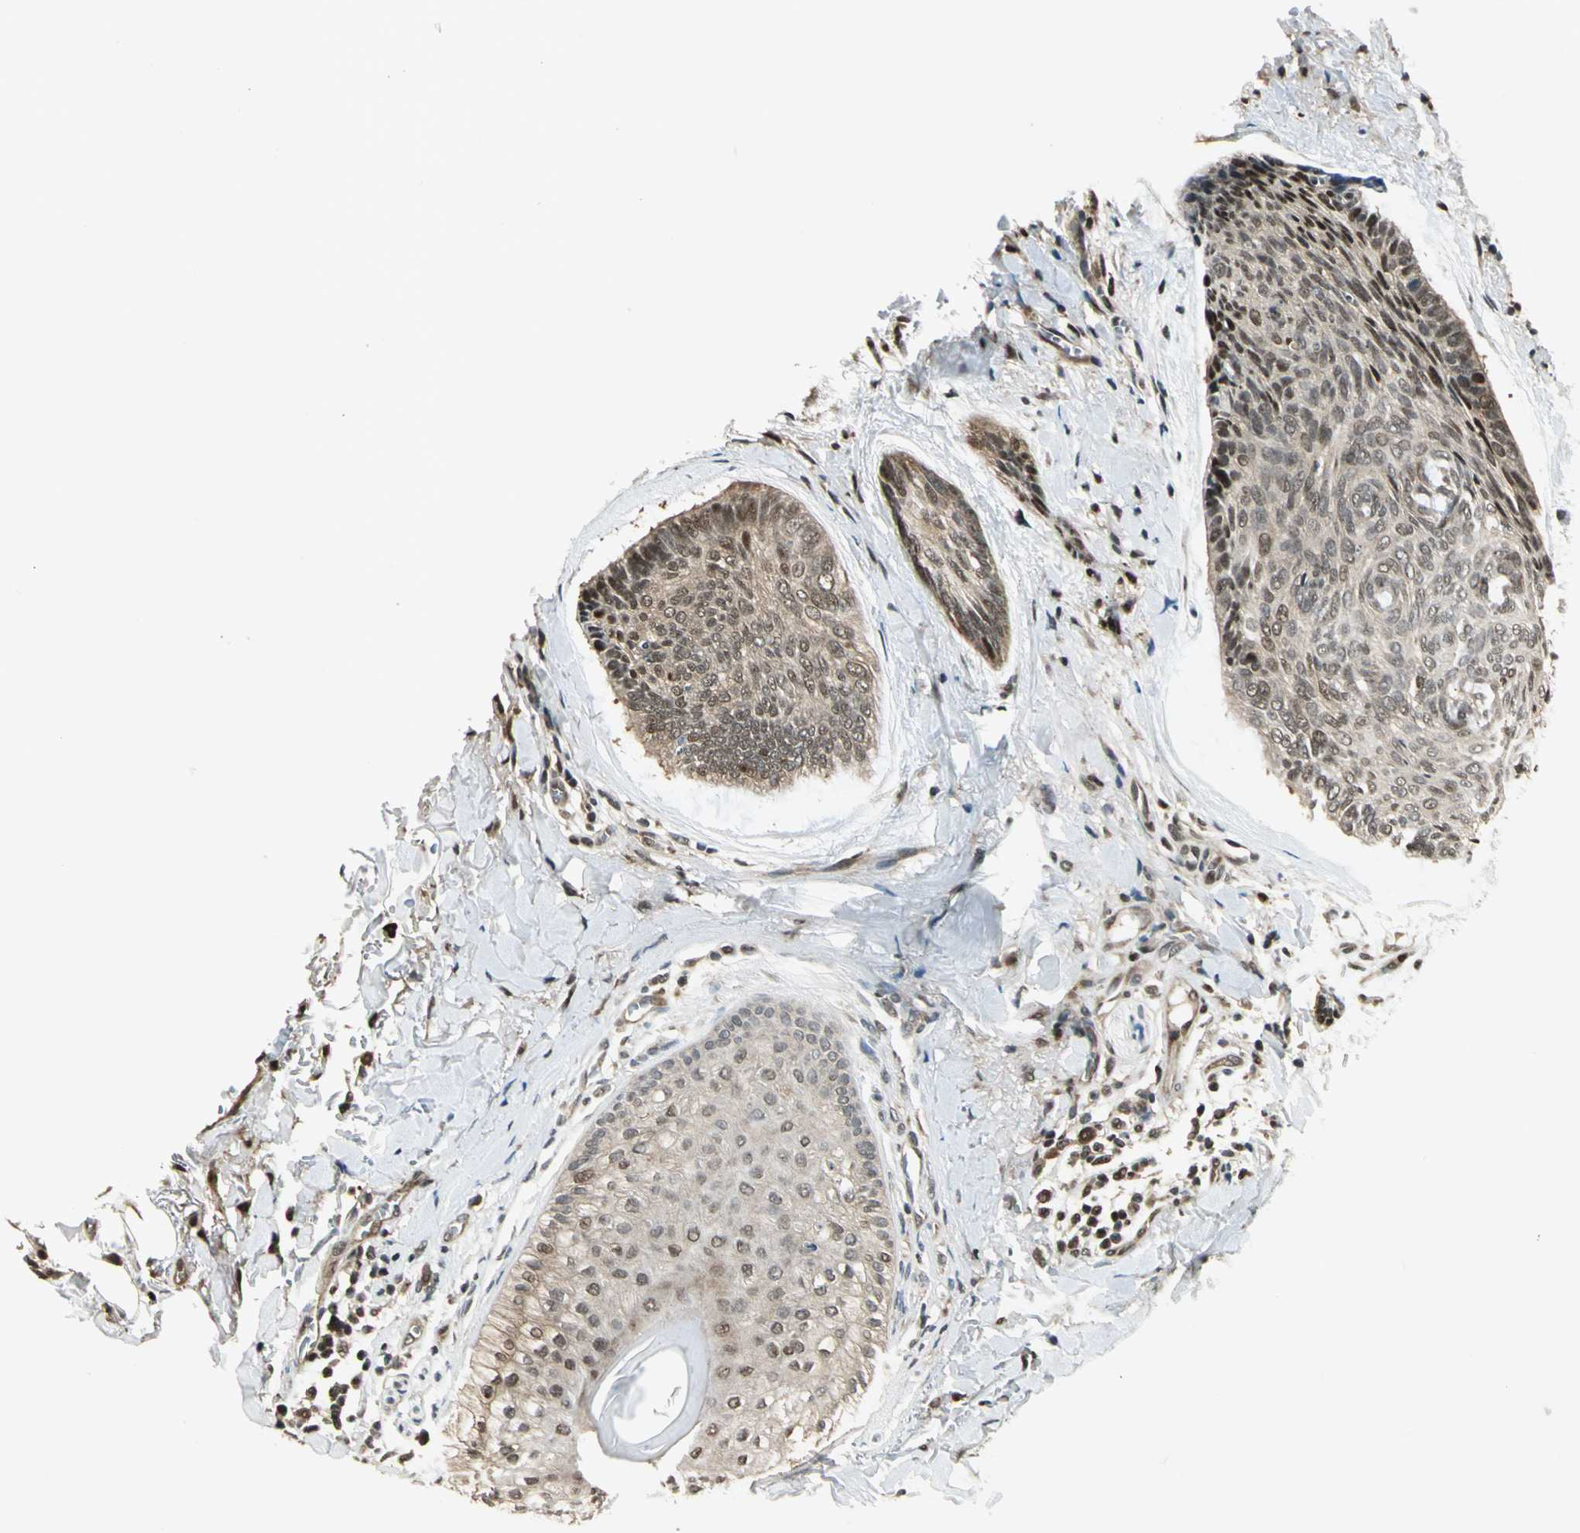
{"staining": {"intensity": "moderate", "quantity": "25%-75%", "location": "cytoplasmic/membranous,nuclear"}, "tissue": "skin cancer", "cell_type": "Tumor cells", "image_type": "cancer", "snomed": [{"axis": "morphology", "description": "Normal tissue, NOS"}, {"axis": "morphology", "description": "Basal cell carcinoma"}, {"axis": "topography", "description": "Skin"}], "caption": "Immunohistochemistry image of human skin cancer stained for a protein (brown), which exhibits medium levels of moderate cytoplasmic/membranous and nuclear positivity in about 25%-75% of tumor cells.", "gene": "PSMC3", "patient": {"sex": "female", "age": 71}}